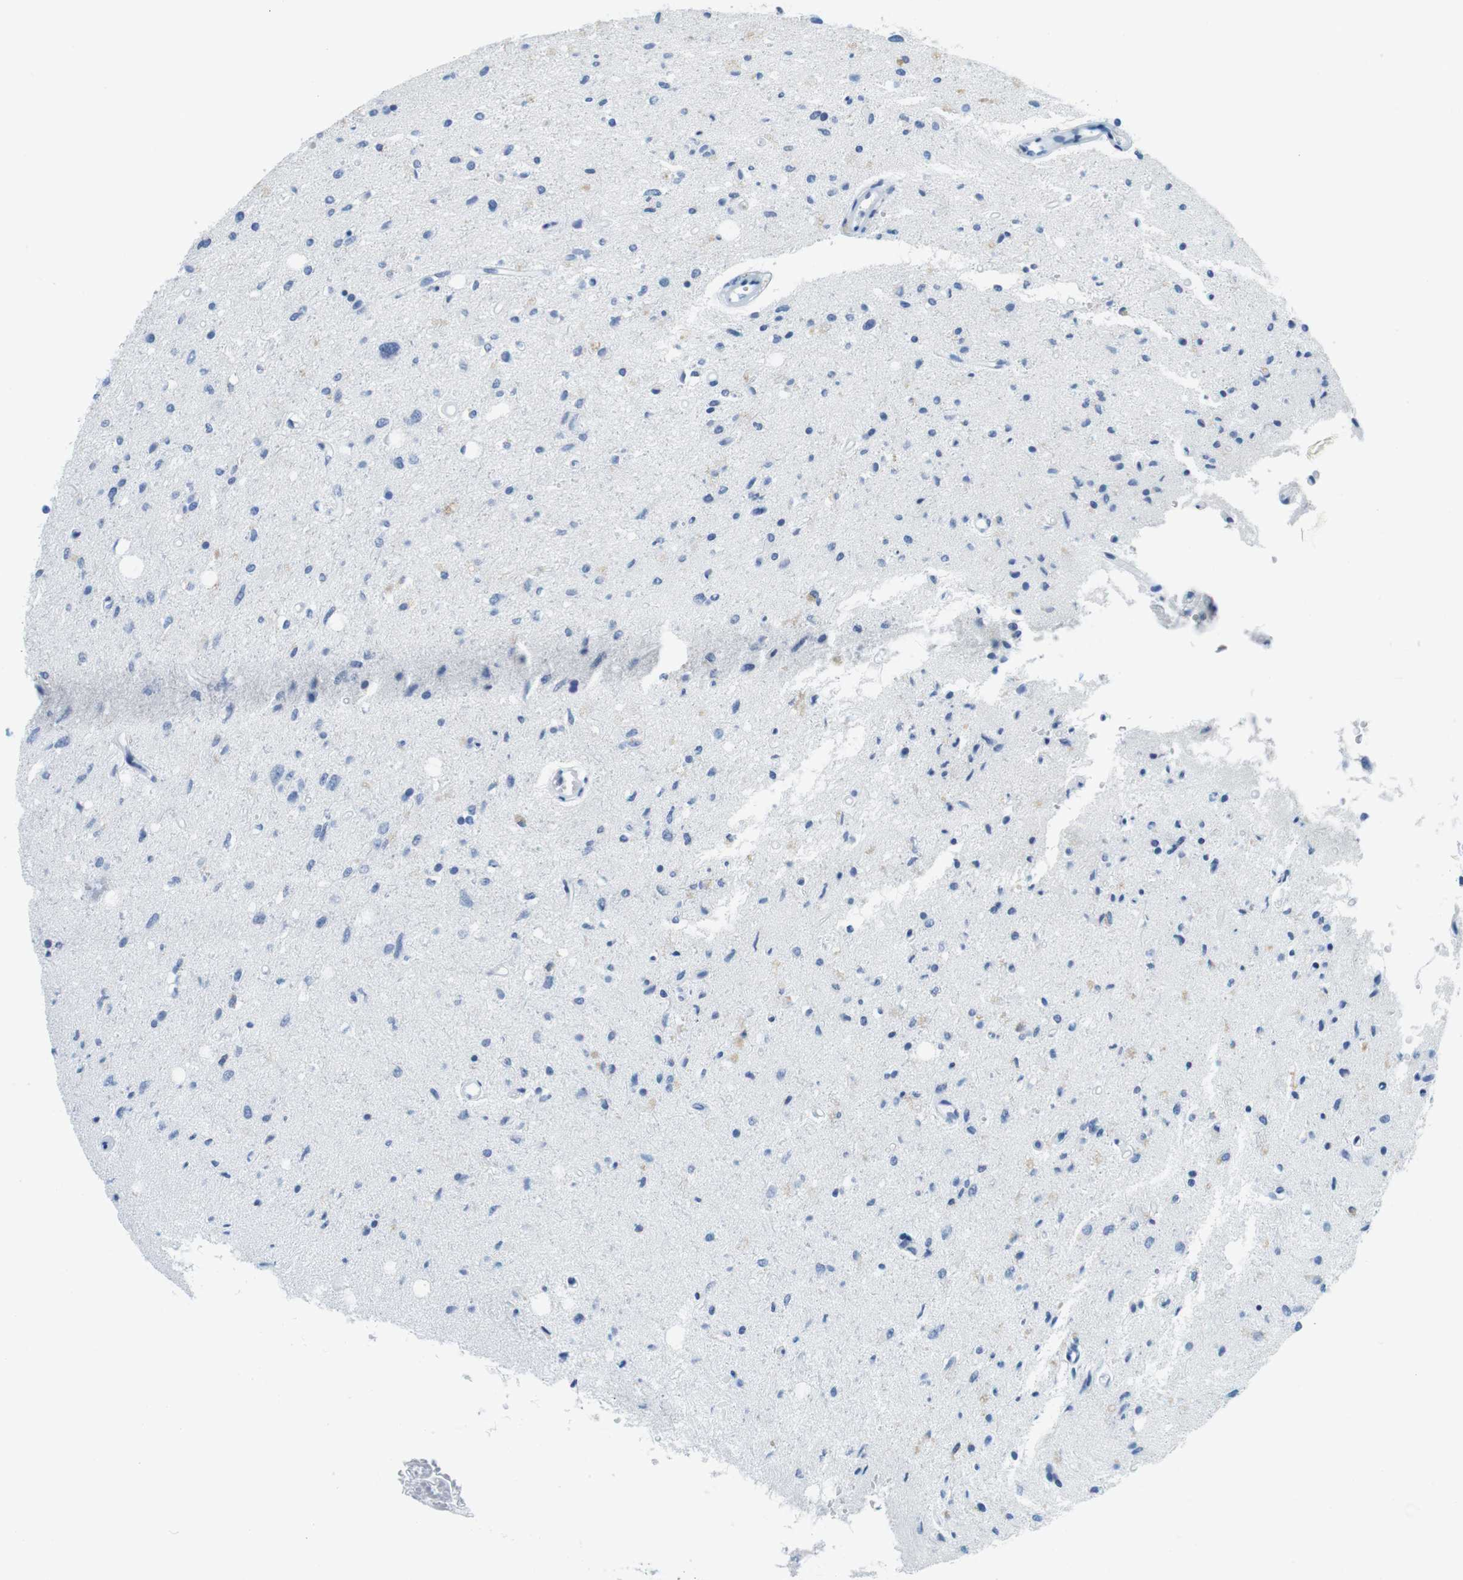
{"staining": {"intensity": "negative", "quantity": "none", "location": "none"}, "tissue": "glioma", "cell_type": "Tumor cells", "image_type": "cancer", "snomed": [{"axis": "morphology", "description": "Glioma, malignant, Low grade"}, {"axis": "topography", "description": "Brain"}], "caption": "Malignant low-grade glioma was stained to show a protein in brown. There is no significant staining in tumor cells. (Brightfield microscopy of DAB (3,3'-diaminobenzidine) immunohistochemistry (IHC) at high magnification).", "gene": "CYP2C9", "patient": {"sex": "male", "age": 77}}